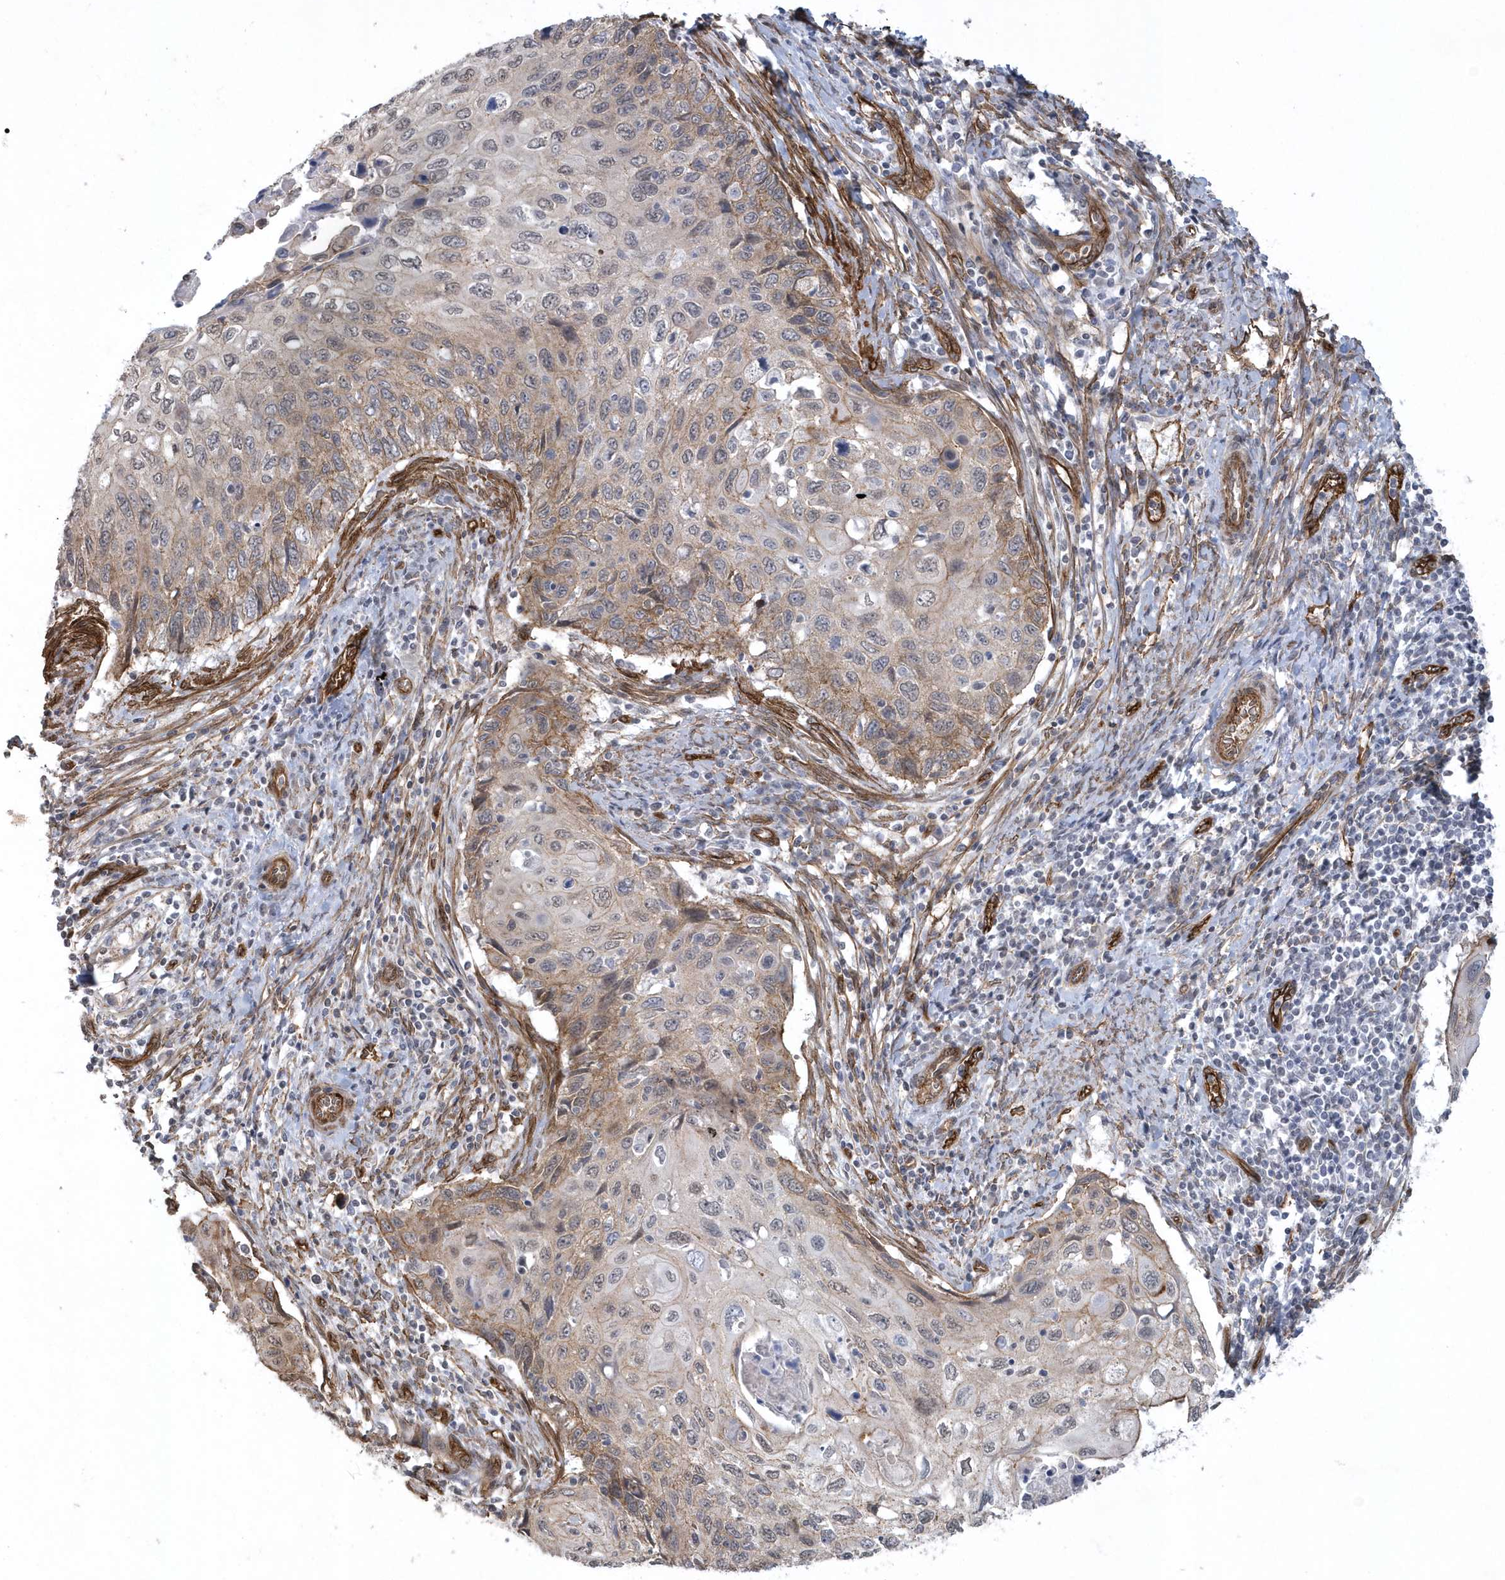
{"staining": {"intensity": "weak", "quantity": "<25%", "location": "cytoplasmic/membranous"}, "tissue": "cervical cancer", "cell_type": "Tumor cells", "image_type": "cancer", "snomed": [{"axis": "morphology", "description": "Squamous cell carcinoma, NOS"}, {"axis": "topography", "description": "Cervix"}], "caption": "IHC image of neoplastic tissue: cervical cancer (squamous cell carcinoma) stained with DAB reveals no significant protein expression in tumor cells.", "gene": "RAI14", "patient": {"sex": "female", "age": 70}}